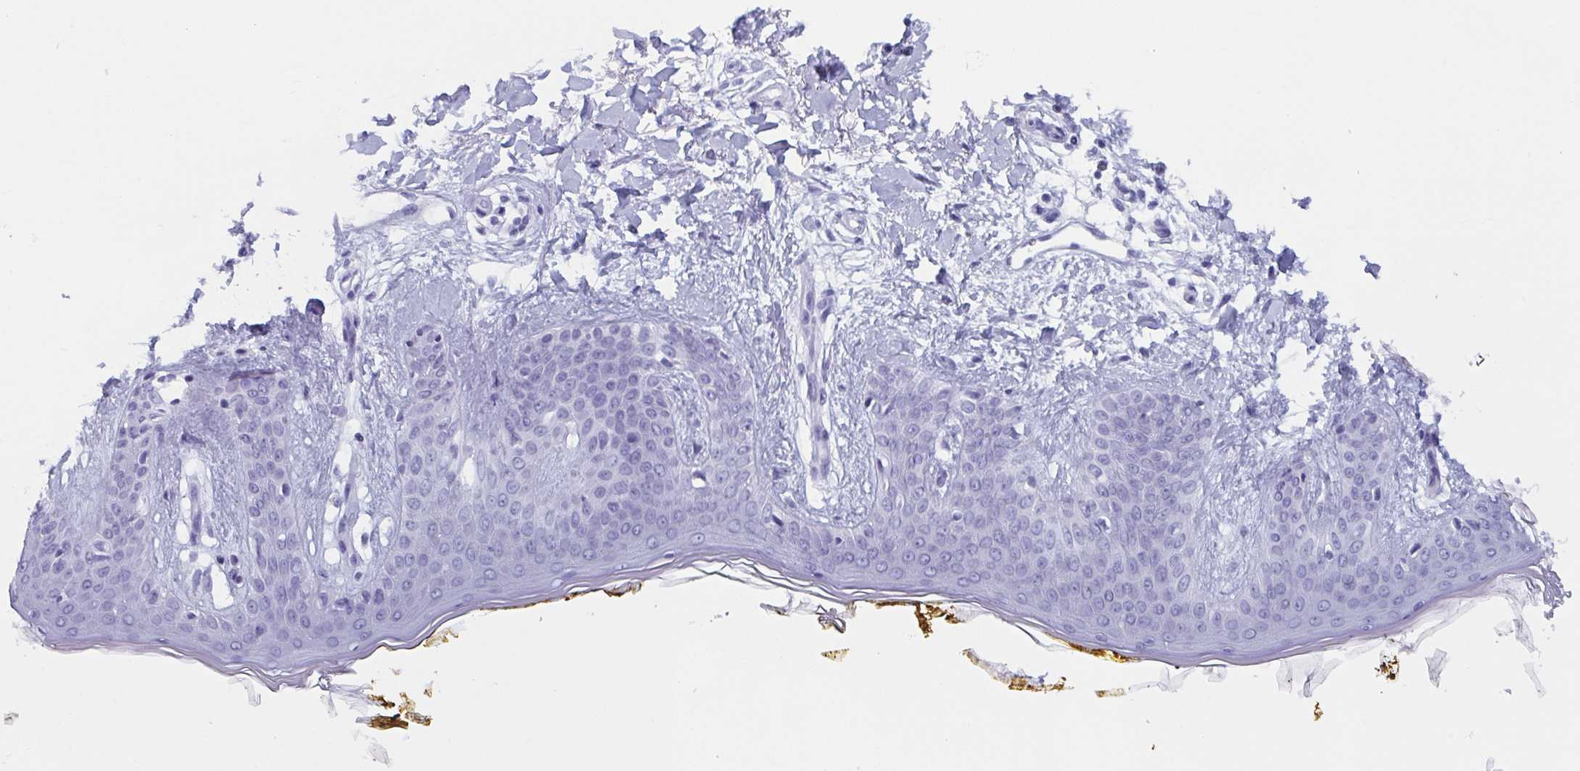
{"staining": {"intensity": "negative", "quantity": "none", "location": "none"}, "tissue": "skin", "cell_type": "Fibroblasts", "image_type": "normal", "snomed": [{"axis": "morphology", "description": "Normal tissue, NOS"}, {"axis": "topography", "description": "Skin"}], "caption": "Immunohistochemistry (IHC) micrograph of unremarkable skin stained for a protein (brown), which shows no staining in fibroblasts. (DAB (3,3'-diaminobenzidine) IHC, high magnification).", "gene": "LYRM2", "patient": {"sex": "female", "age": 34}}